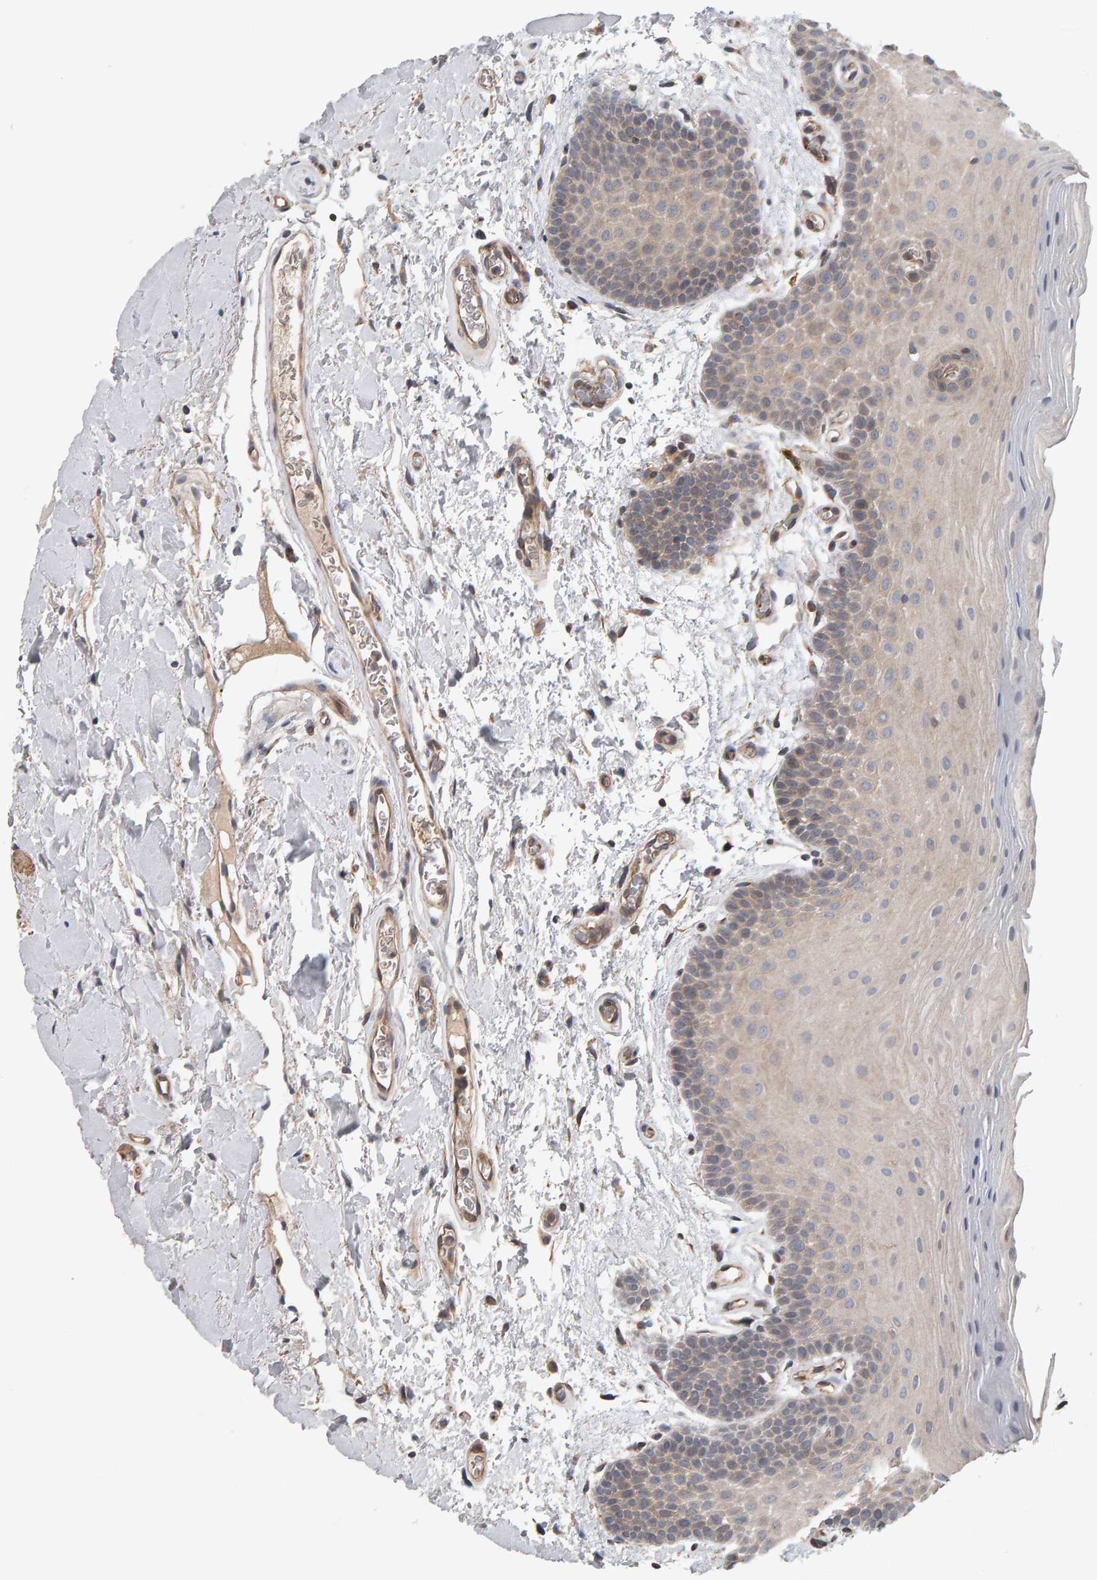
{"staining": {"intensity": "weak", "quantity": ">75%", "location": "cytoplasmic/membranous"}, "tissue": "oral mucosa", "cell_type": "Squamous epithelial cells", "image_type": "normal", "snomed": [{"axis": "morphology", "description": "Normal tissue, NOS"}, {"axis": "topography", "description": "Oral tissue"}], "caption": "High-magnification brightfield microscopy of normal oral mucosa stained with DAB (3,3'-diaminobenzidine) (brown) and counterstained with hematoxylin (blue). squamous epithelial cells exhibit weak cytoplasmic/membranous staining is seen in approximately>75% of cells. The staining was performed using DAB, with brown indicating positive protein expression. Nuclei are stained blue with hematoxylin.", "gene": "C9orf72", "patient": {"sex": "male", "age": 62}}